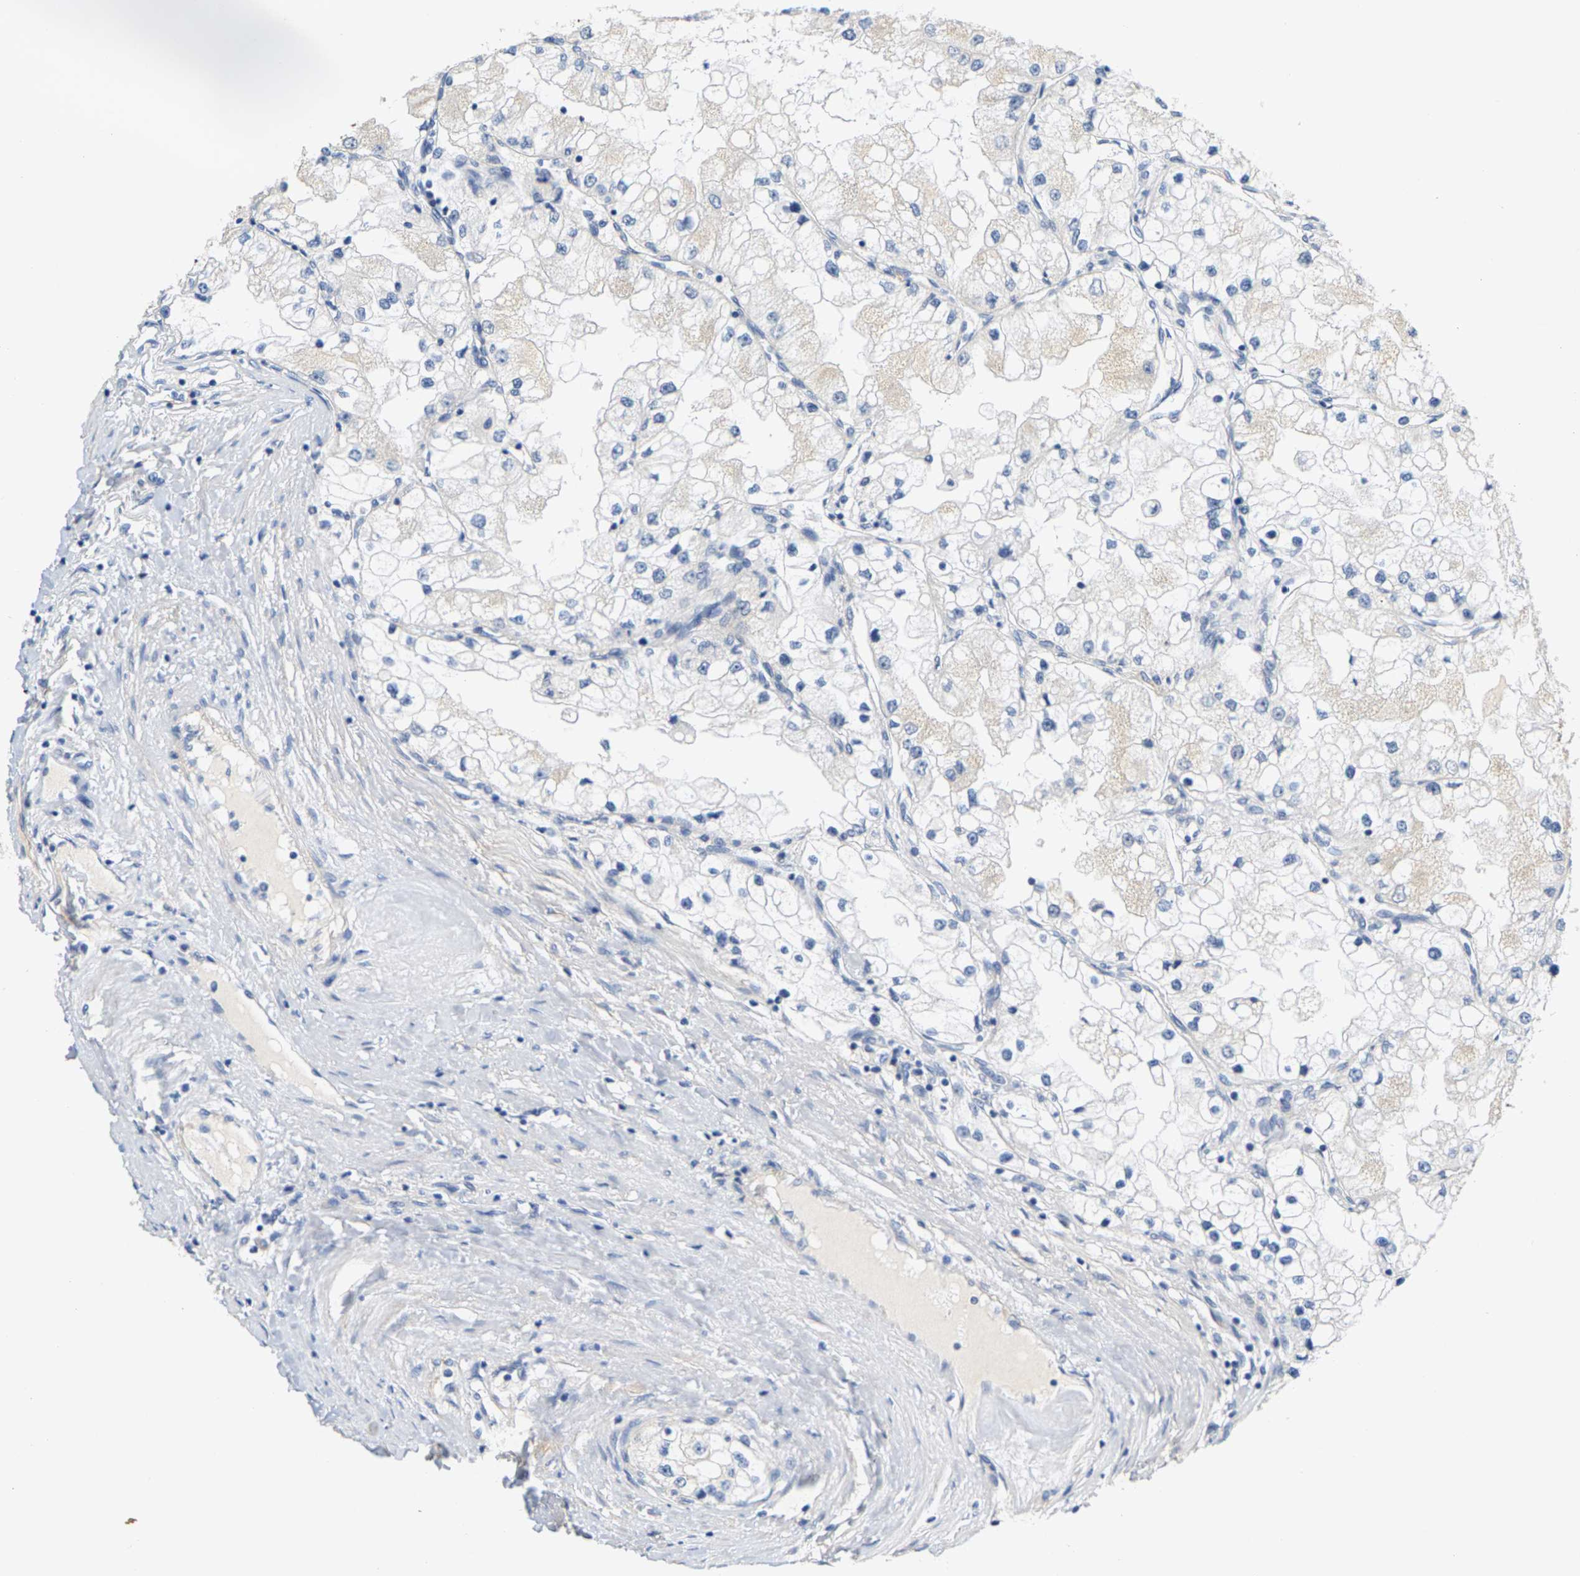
{"staining": {"intensity": "negative", "quantity": "none", "location": "none"}, "tissue": "renal cancer", "cell_type": "Tumor cells", "image_type": "cancer", "snomed": [{"axis": "morphology", "description": "Adenocarcinoma, NOS"}, {"axis": "topography", "description": "Kidney"}], "caption": "A micrograph of adenocarcinoma (renal) stained for a protein shows no brown staining in tumor cells. (DAB (3,3'-diaminobenzidine) immunohistochemistry with hematoxylin counter stain).", "gene": "SHMT2", "patient": {"sex": "male", "age": 68}}